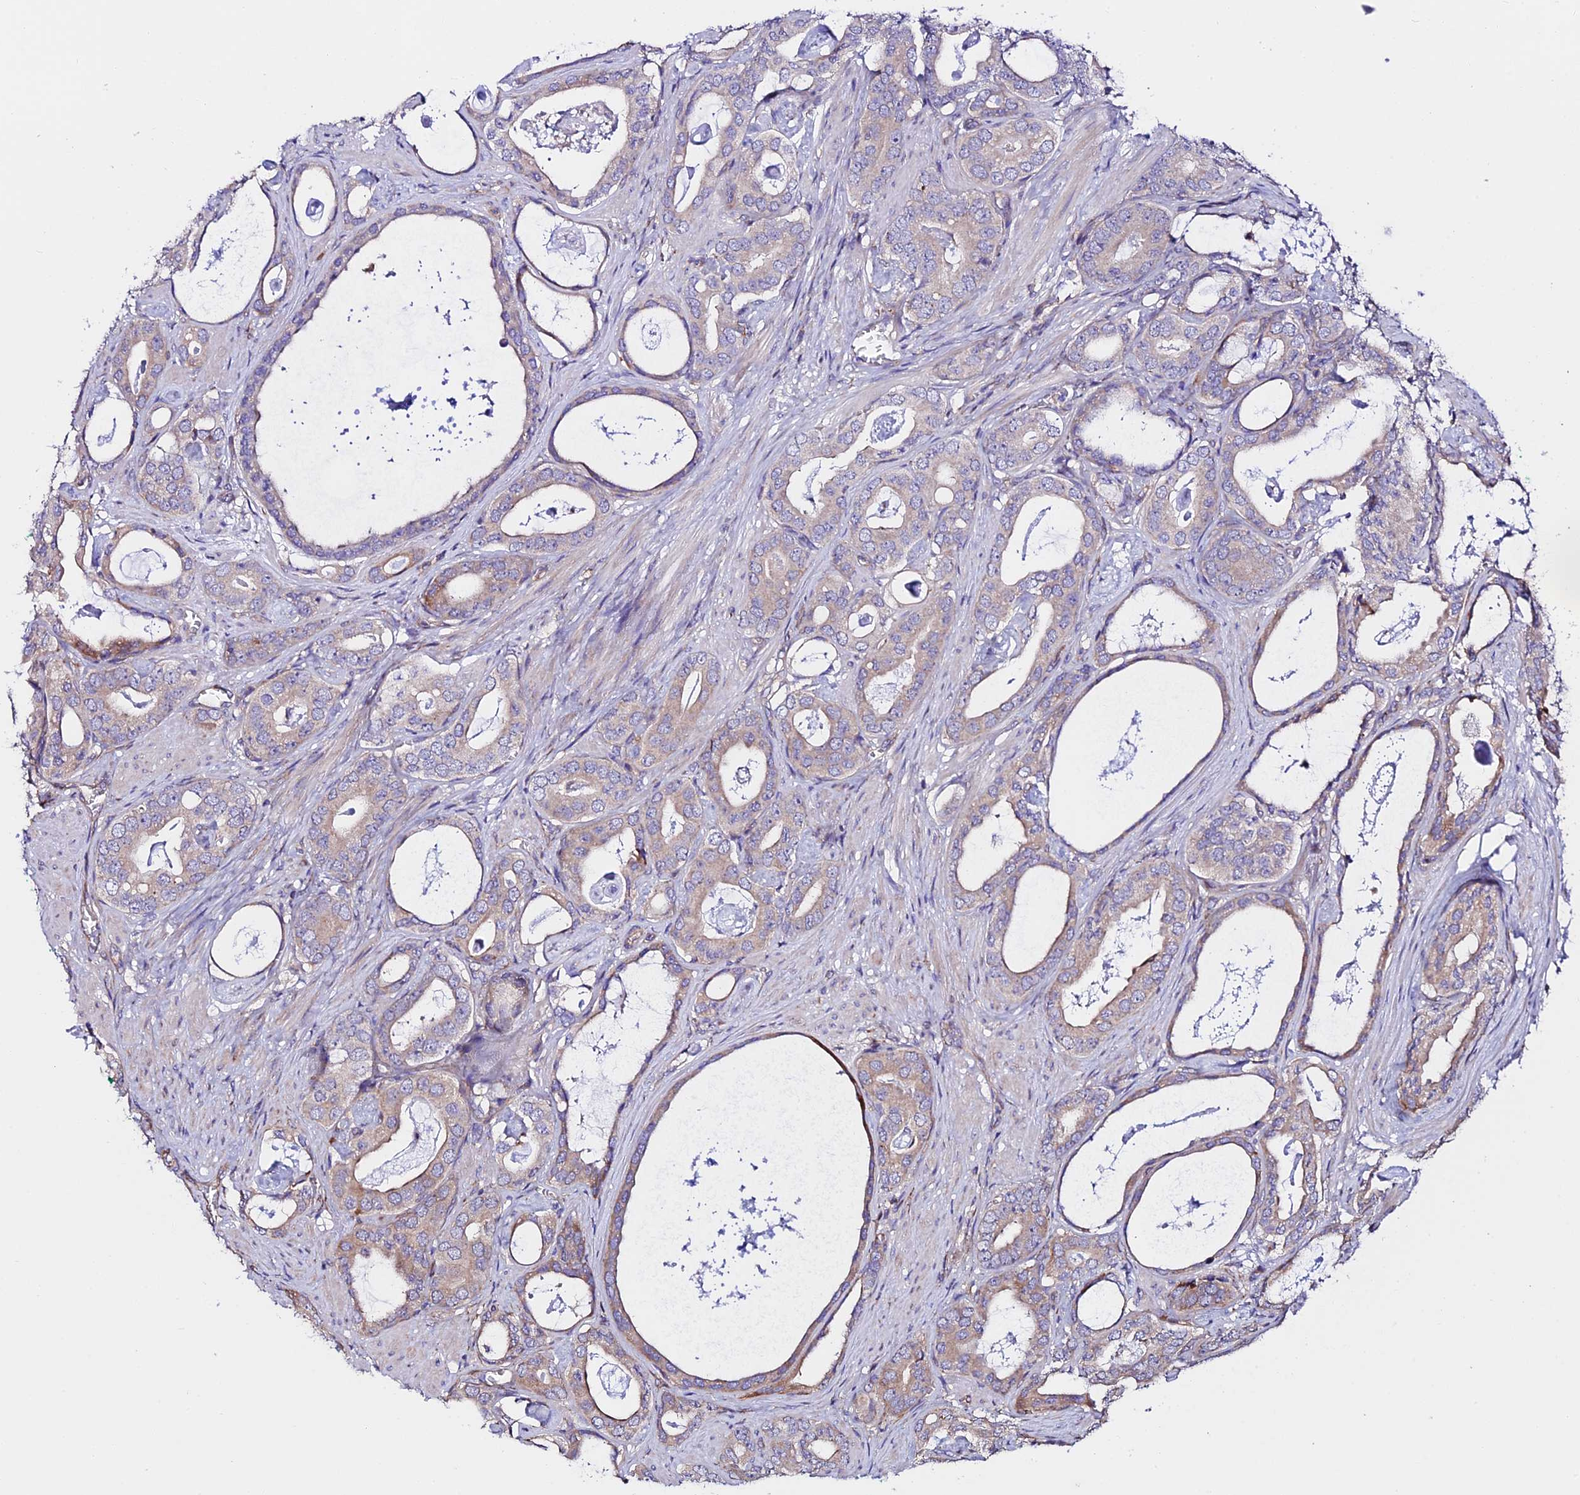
{"staining": {"intensity": "weak", "quantity": "25%-75%", "location": "cytoplasmic/membranous"}, "tissue": "prostate cancer", "cell_type": "Tumor cells", "image_type": "cancer", "snomed": [{"axis": "morphology", "description": "Adenocarcinoma, Low grade"}, {"axis": "topography", "description": "Prostate"}], "caption": "This image shows immunohistochemistry (IHC) staining of human low-grade adenocarcinoma (prostate), with low weak cytoplasmic/membranous expression in about 25%-75% of tumor cells.", "gene": "VPS13C", "patient": {"sex": "male", "age": 71}}